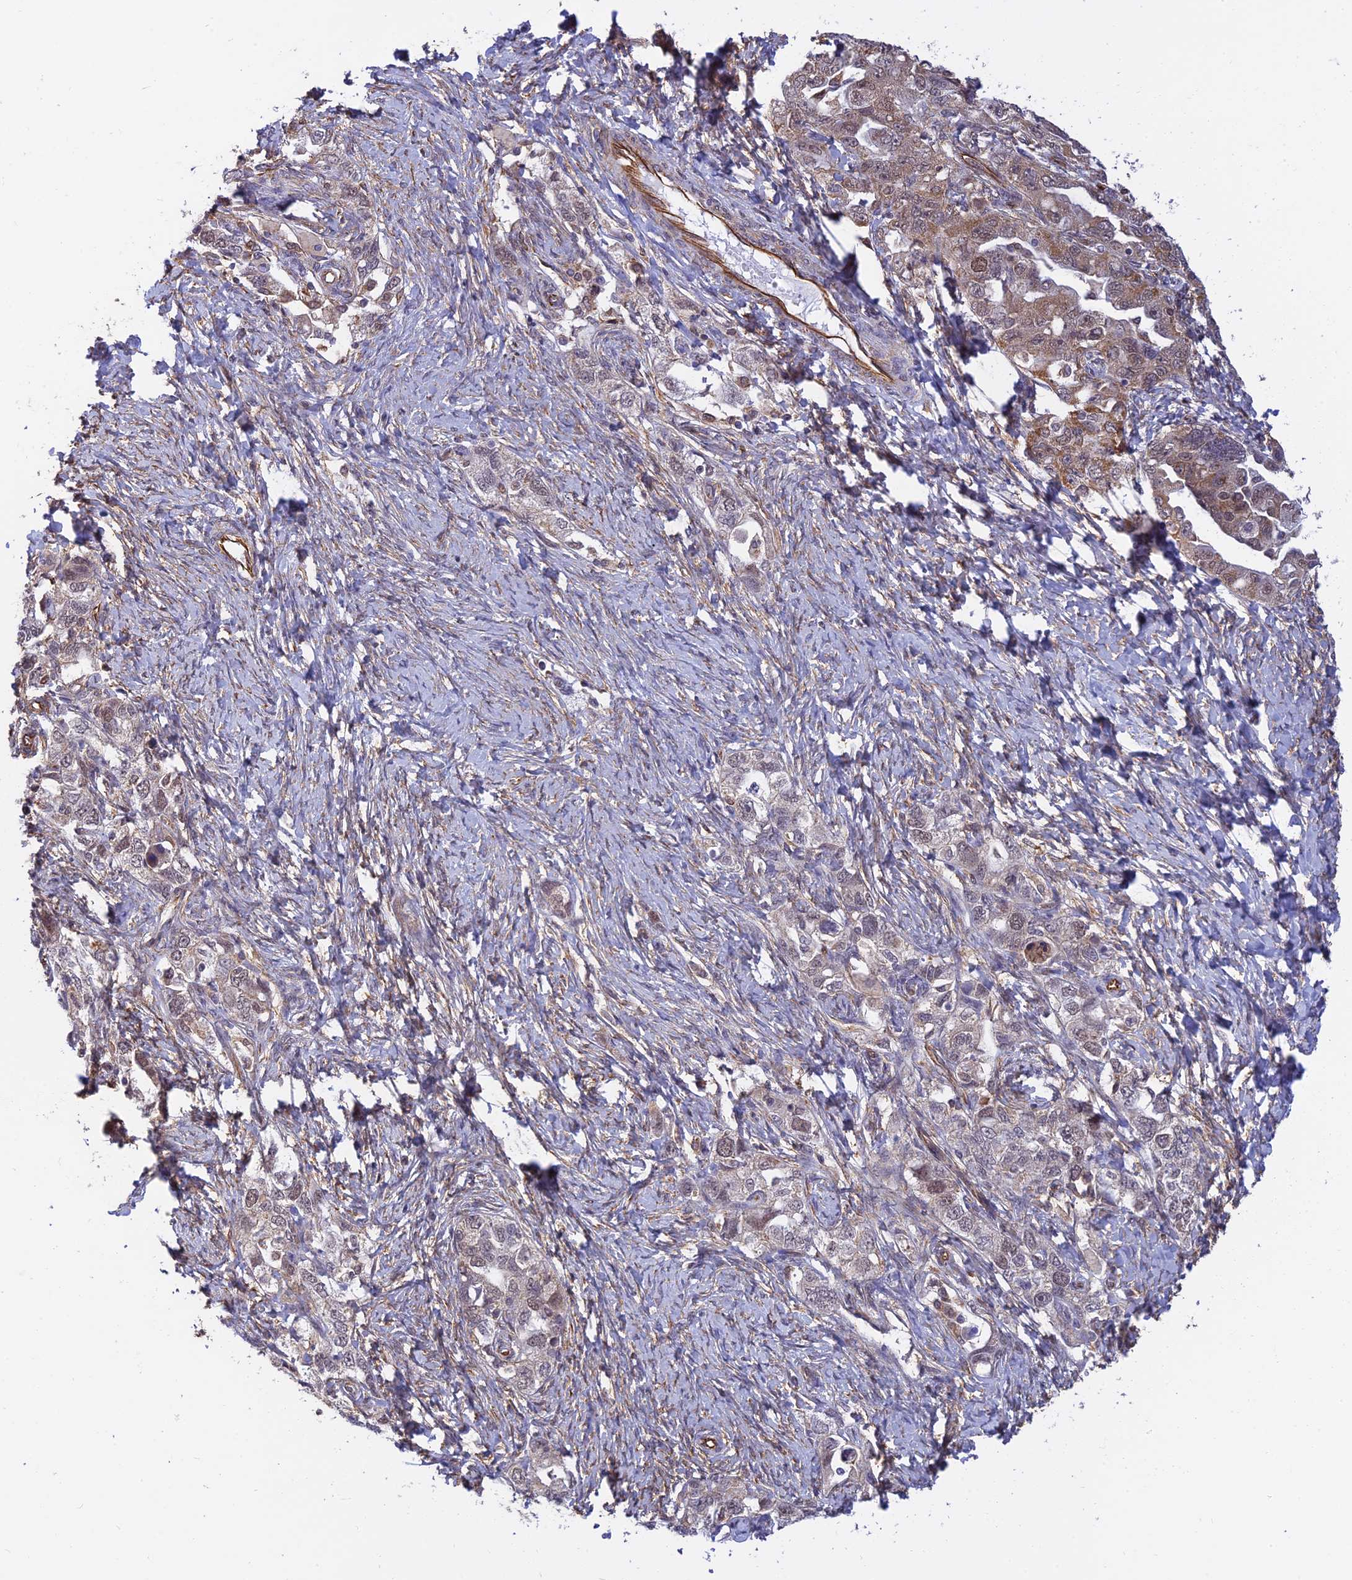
{"staining": {"intensity": "moderate", "quantity": "25%-75%", "location": "cytoplasmic/membranous,nuclear"}, "tissue": "ovarian cancer", "cell_type": "Tumor cells", "image_type": "cancer", "snomed": [{"axis": "morphology", "description": "Carcinoma, NOS"}, {"axis": "morphology", "description": "Cystadenocarcinoma, serous, NOS"}, {"axis": "topography", "description": "Ovary"}], "caption": "Moderate cytoplasmic/membranous and nuclear protein expression is present in approximately 25%-75% of tumor cells in ovarian cancer.", "gene": "PAGR1", "patient": {"sex": "female", "age": 69}}